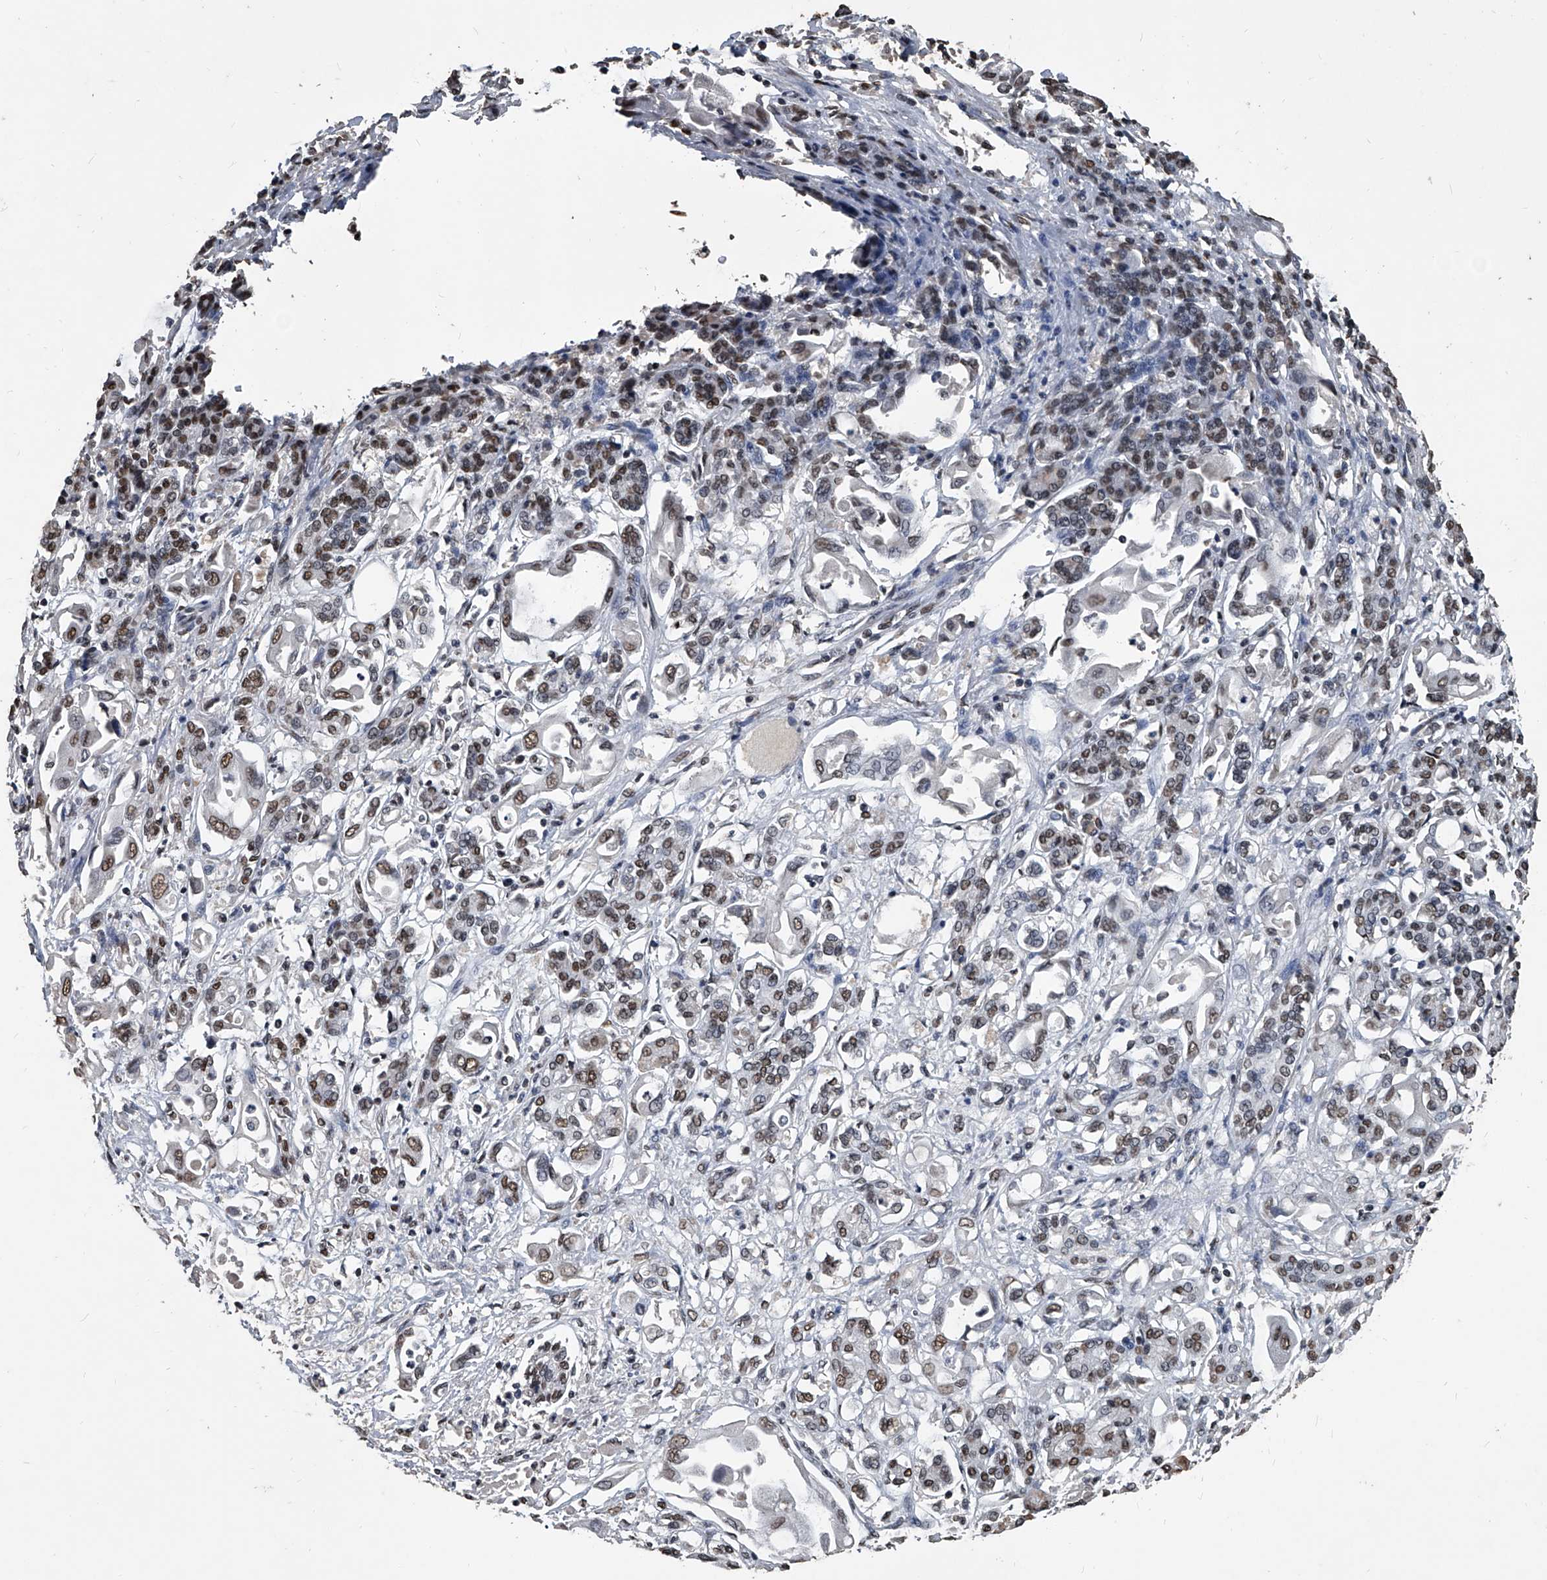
{"staining": {"intensity": "weak", "quantity": ">75%", "location": "nuclear"}, "tissue": "pancreatic cancer", "cell_type": "Tumor cells", "image_type": "cancer", "snomed": [{"axis": "morphology", "description": "Adenocarcinoma, NOS"}, {"axis": "topography", "description": "Pancreas"}], "caption": "IHC micrograph of pancreatic cancer (adenocarcinoma) stained for a protein (brown), which demonstrates low levels of weak nuclear staining in approximately >75% of tumor cells.", "gene": "MATR3", "patient": {"sex": "female", "age": 57}}